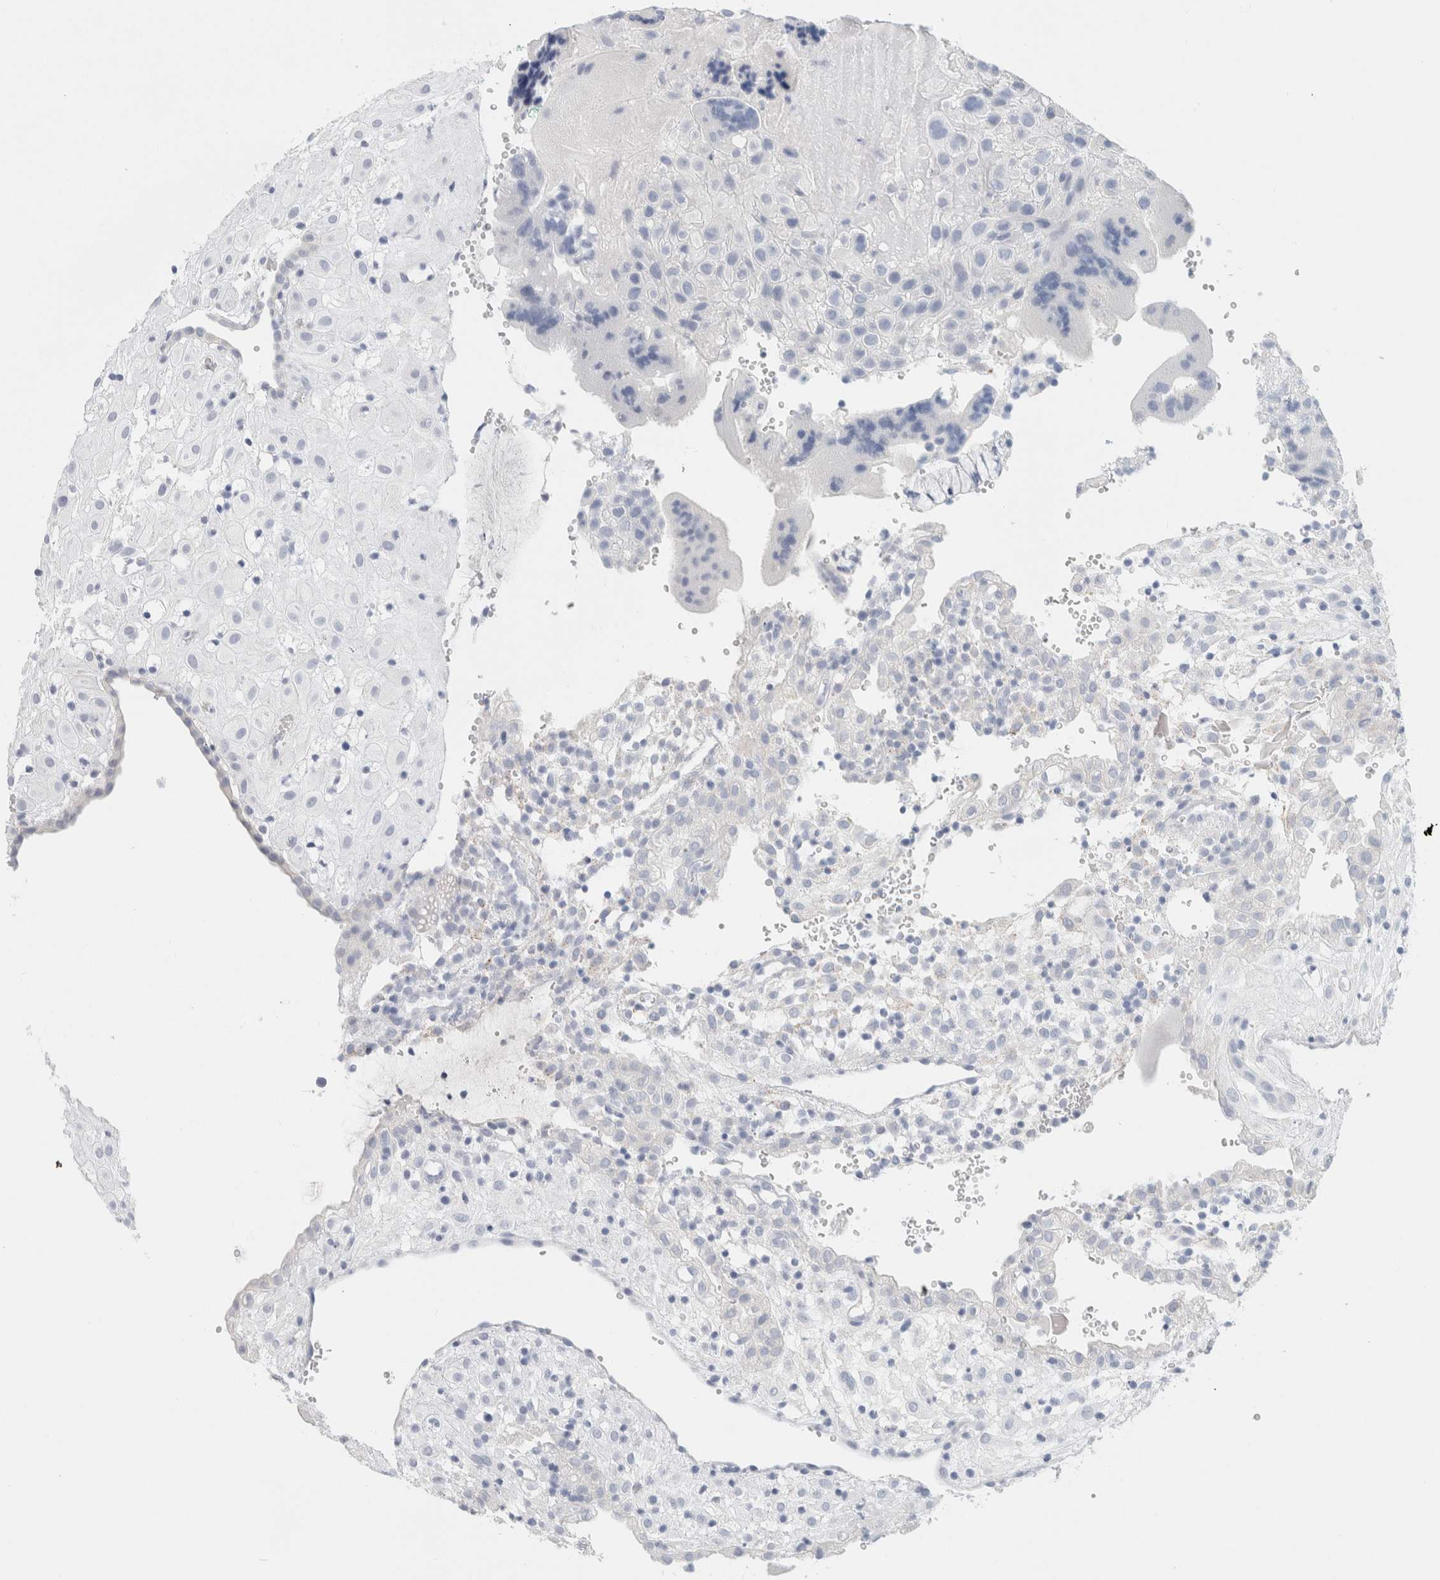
{"staining": {"intensity": "negative", "quantity": "none", "location": "none"}, "tissue": "placenta", "cell_type": "Decidual cells", "image_type": "normal", "snomed": [{"axis": "morphology", "description": "Normal tissue, NOS"}, {"axis": "topography", "description": "Placenta"}], "caption": "Photomicrograph shows no significant protein expression in decidual cells of unremarkable placenta. (Stains: DAB immunohistochemistry (IHC) with hematoxylin counter stain, Microscopy: brightfield microscopy at high magnification).", "gene": "CPQ", "patient": {"sex": "female", "age": 18}}